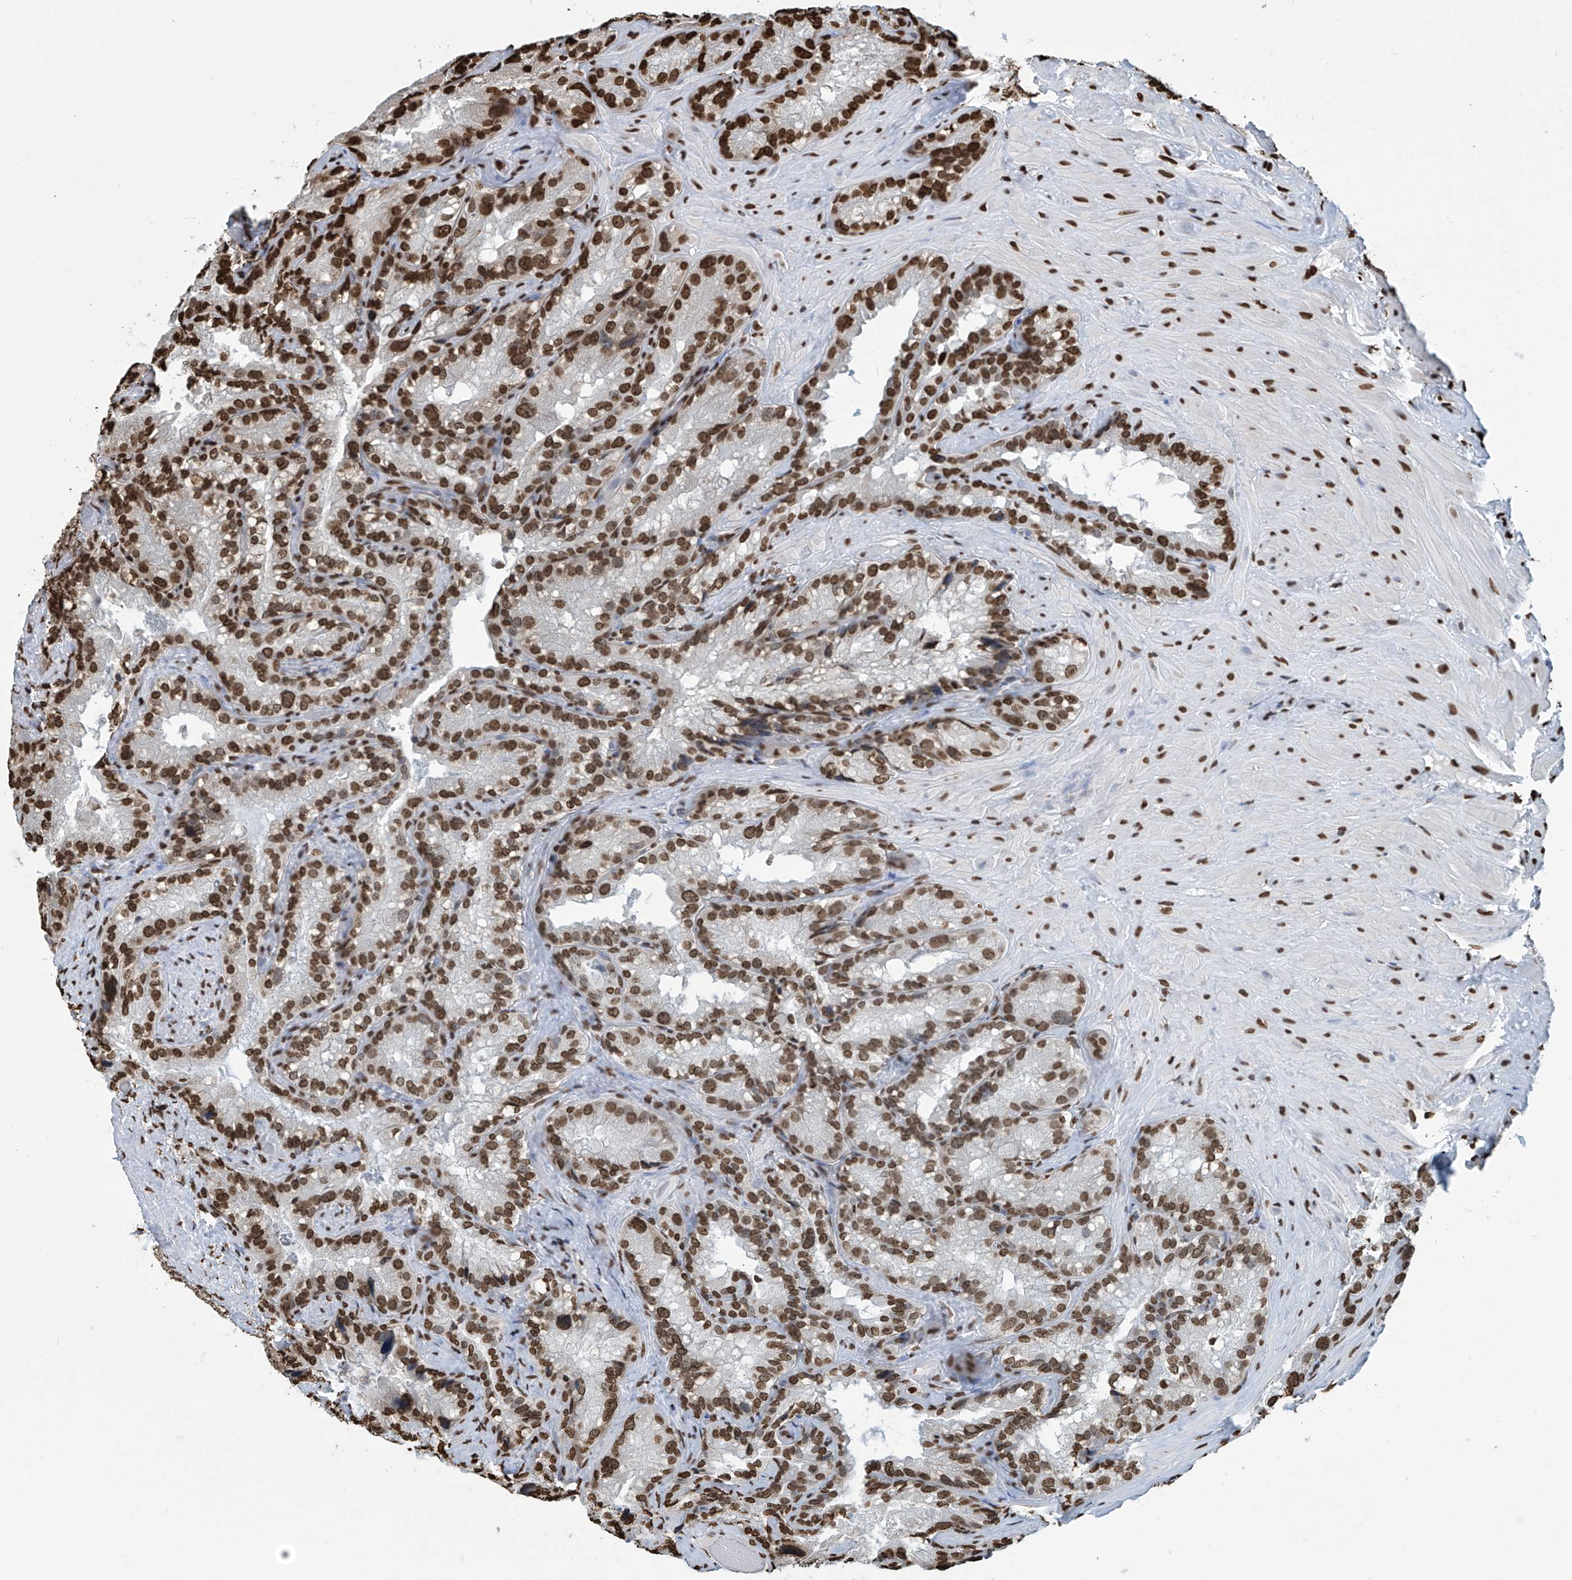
{"staining": {"intensity": "strong", "quantity": ">75%", "location": "nuclear"}, "tissue": "seminal vesicle", "cell_type": "Glandular cells", "image_type": "normal", "snomed": [{"axis": "morphology", "description": "Normal tissue, NOS"}, {"axis": "topography", "description": "Prostate"}, {"axis": "topography", "description": "Seminal veicle"}], "caption": "The histopathology image displays immunohistochemical staining of benign seminal vesicle. There is strong nuclear positivity is identified in about >75% of glandular cells. (IHC, brightfield microscopy, high magnification).", "gene": "DPPA2", "patient": {"sex": "male", "age": 68}}